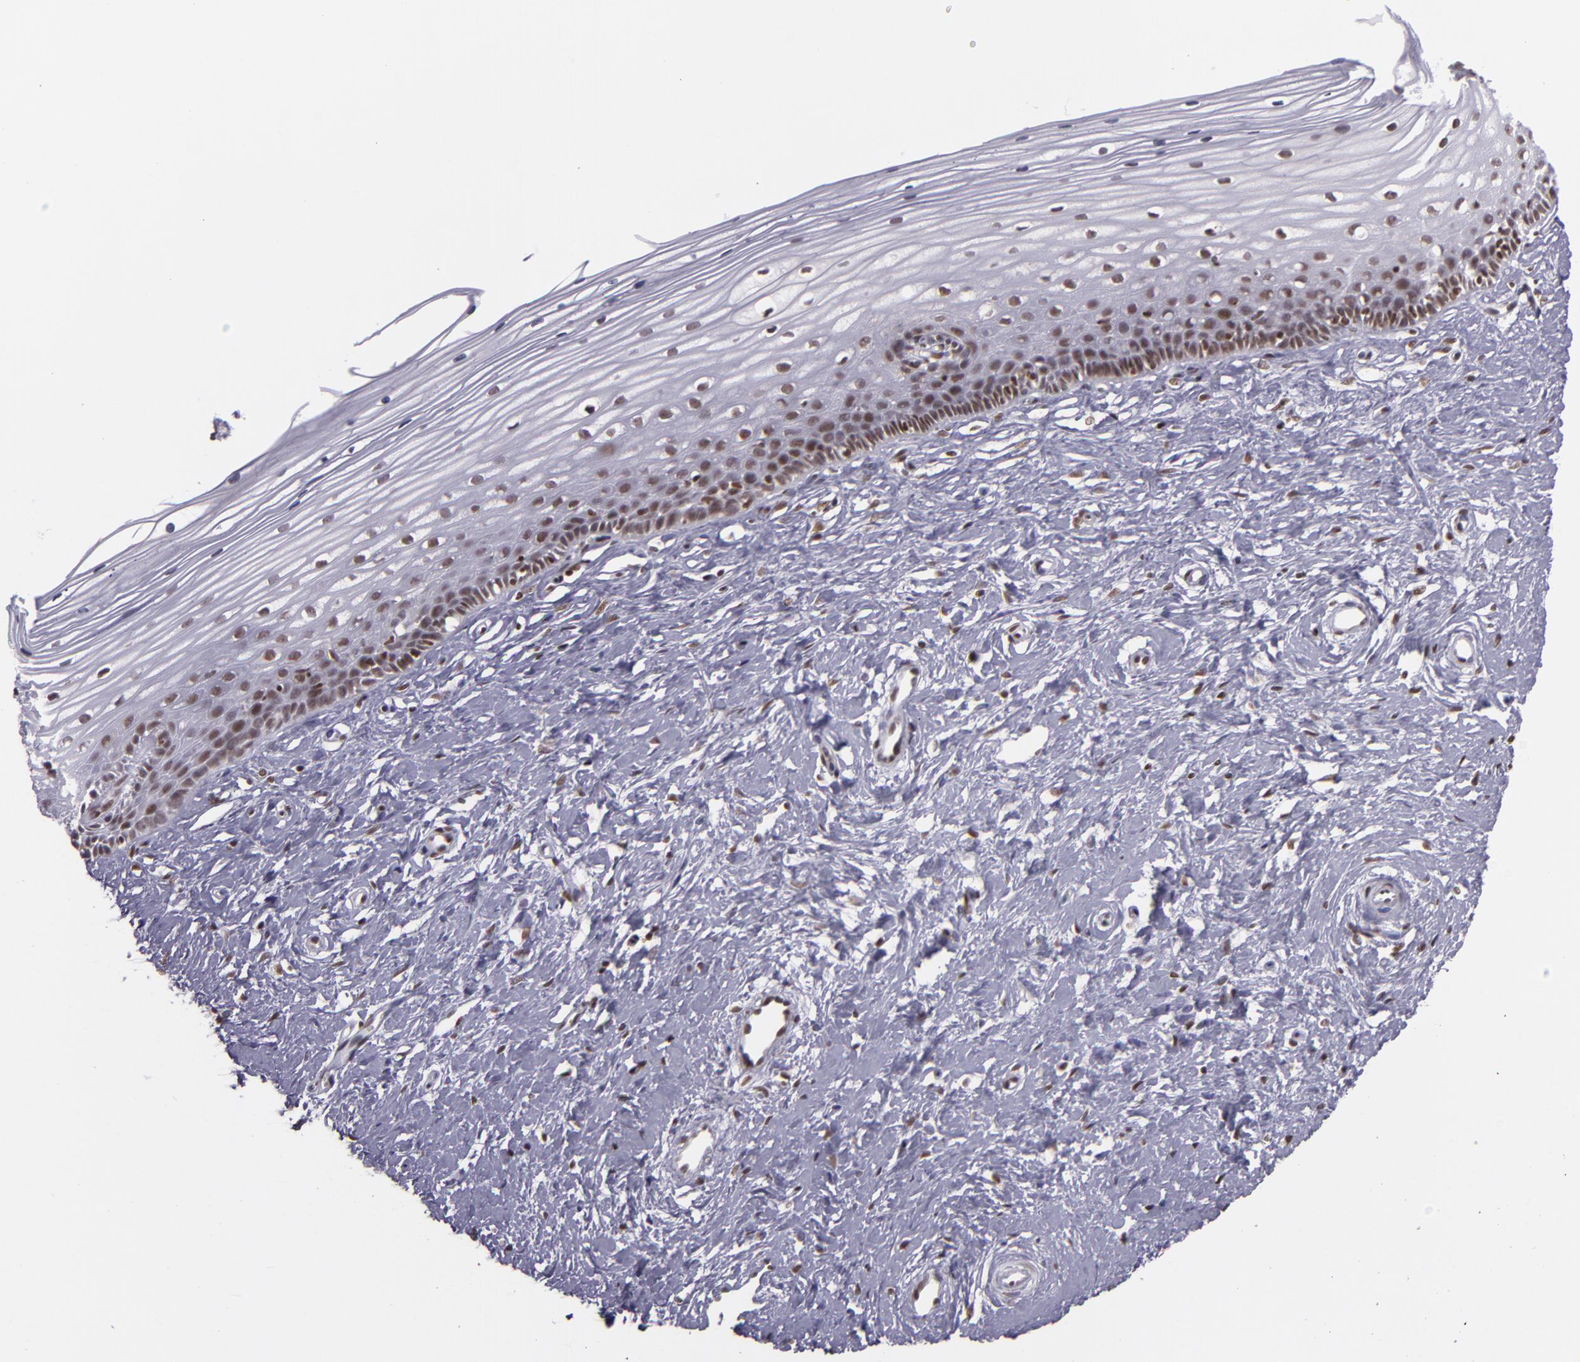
{"staining": {"intensity": "weak", "quantity": "25%-75%", "location": "nuclear"}, "tissue": "cervix", "cell_type": "Glandular cells", "image_type": "normal", "snomed": [{"axis": "morphology", "description": "Normal tissue, NOS"}, {"axis": "topography", "description": "Cervix"}], "caption": "Protein staining of unremarkable cervix demonstrates weak nuclear staining in approximately 25%-75% of glandular cells.", "gene": "ZFX", "patient": {"sex": "female", "age": 40}}